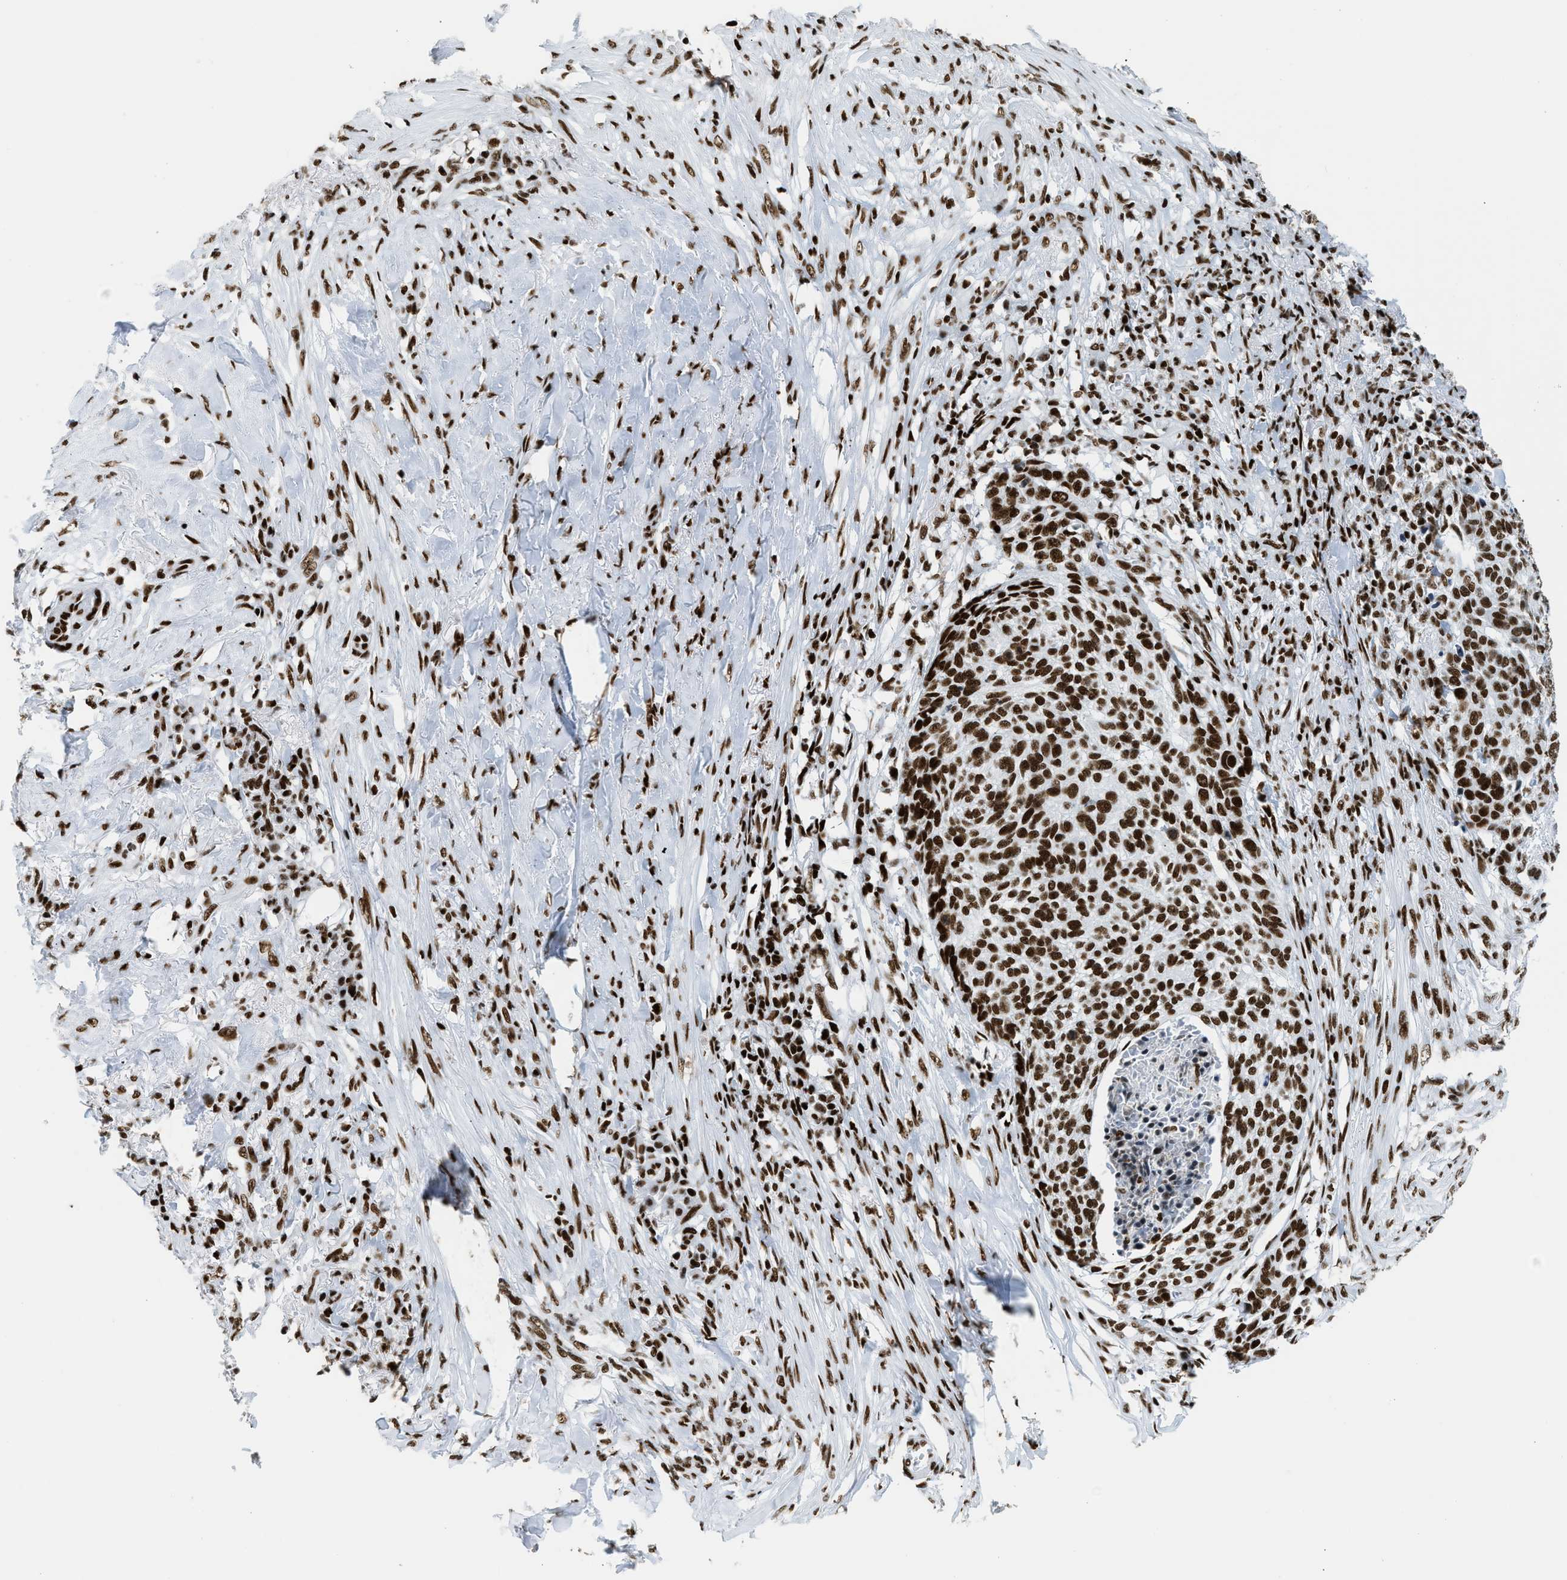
{"staining": {"intensity": "strong", "quantity": ">75%", "location": "nuclear"}, "tissue": "skin cancer", "cell_type": "Tumor cells", "image_type": "cancer", "snomed": [{"axis": "morphology", "description": "Basal cell carcinoma"}, {"axis": "topography", "description": "Skin"}], "caption": "High-power microscopy captured an immunohistochemistry (IHC) photomicrograph of skin cancer, revealing strong nuclear positivity in about >75% of tumor cells. (IHC, brightfield microscopy, high magnification).", "gene": "PIF1", "patient": {"sex": "male", "age": 85}}